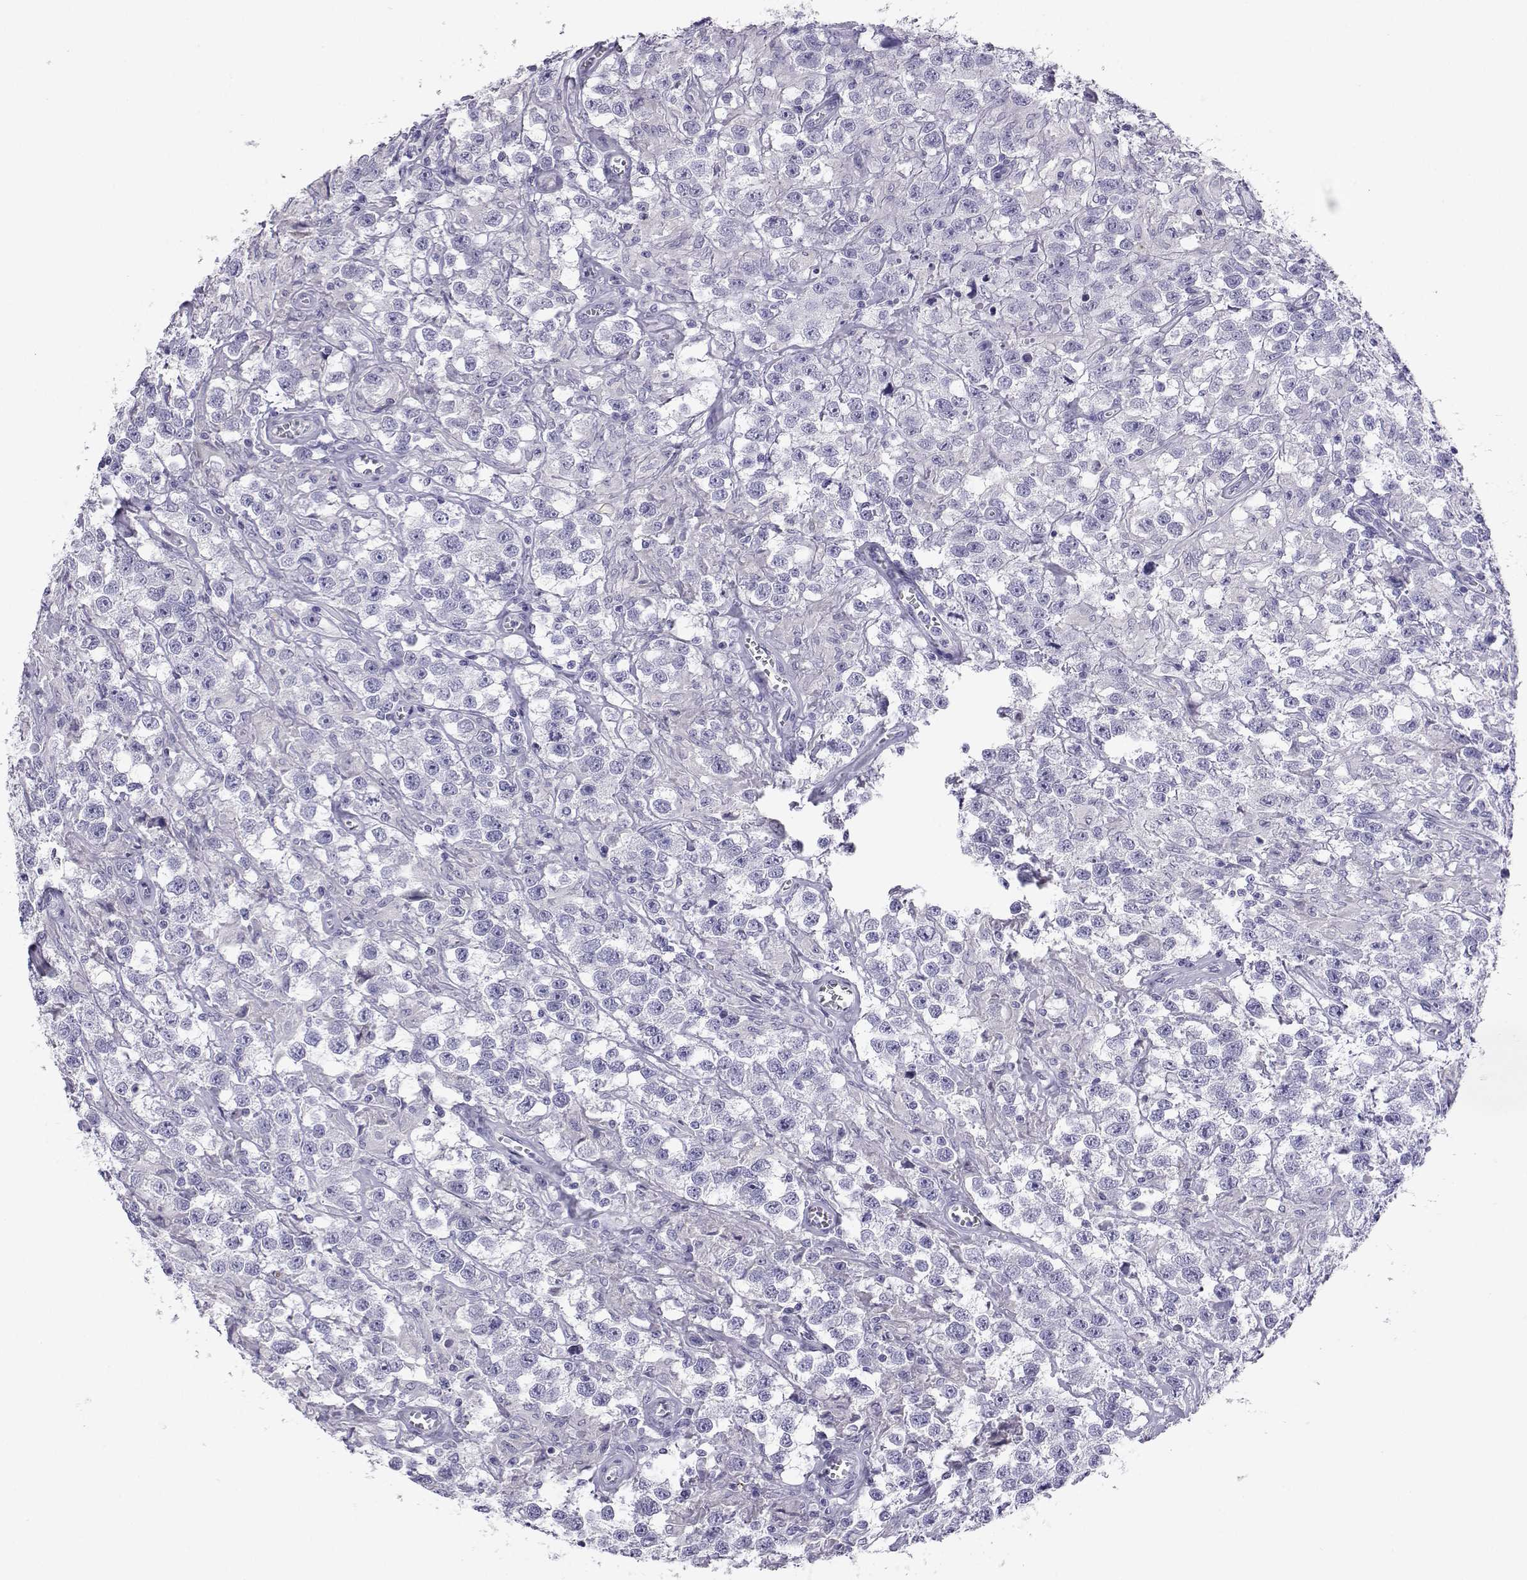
{"staining": {"intensity": "negative", "quantity": "none", "location": "none"}, "tissue": "testis cancer", "cell_type": "Tumor cells", "image_type": "cancer", "snomed": [{"axis": "morphology", "description": "Seminoma, NOS"}, {"axis": "topography", "description": "Testis"}], "caption": "The histopathology image demonstrates no staining of tumor cells in testis cancer.", "gene": "PLIN4", "patient": {"sex": "male", "age": 43}}